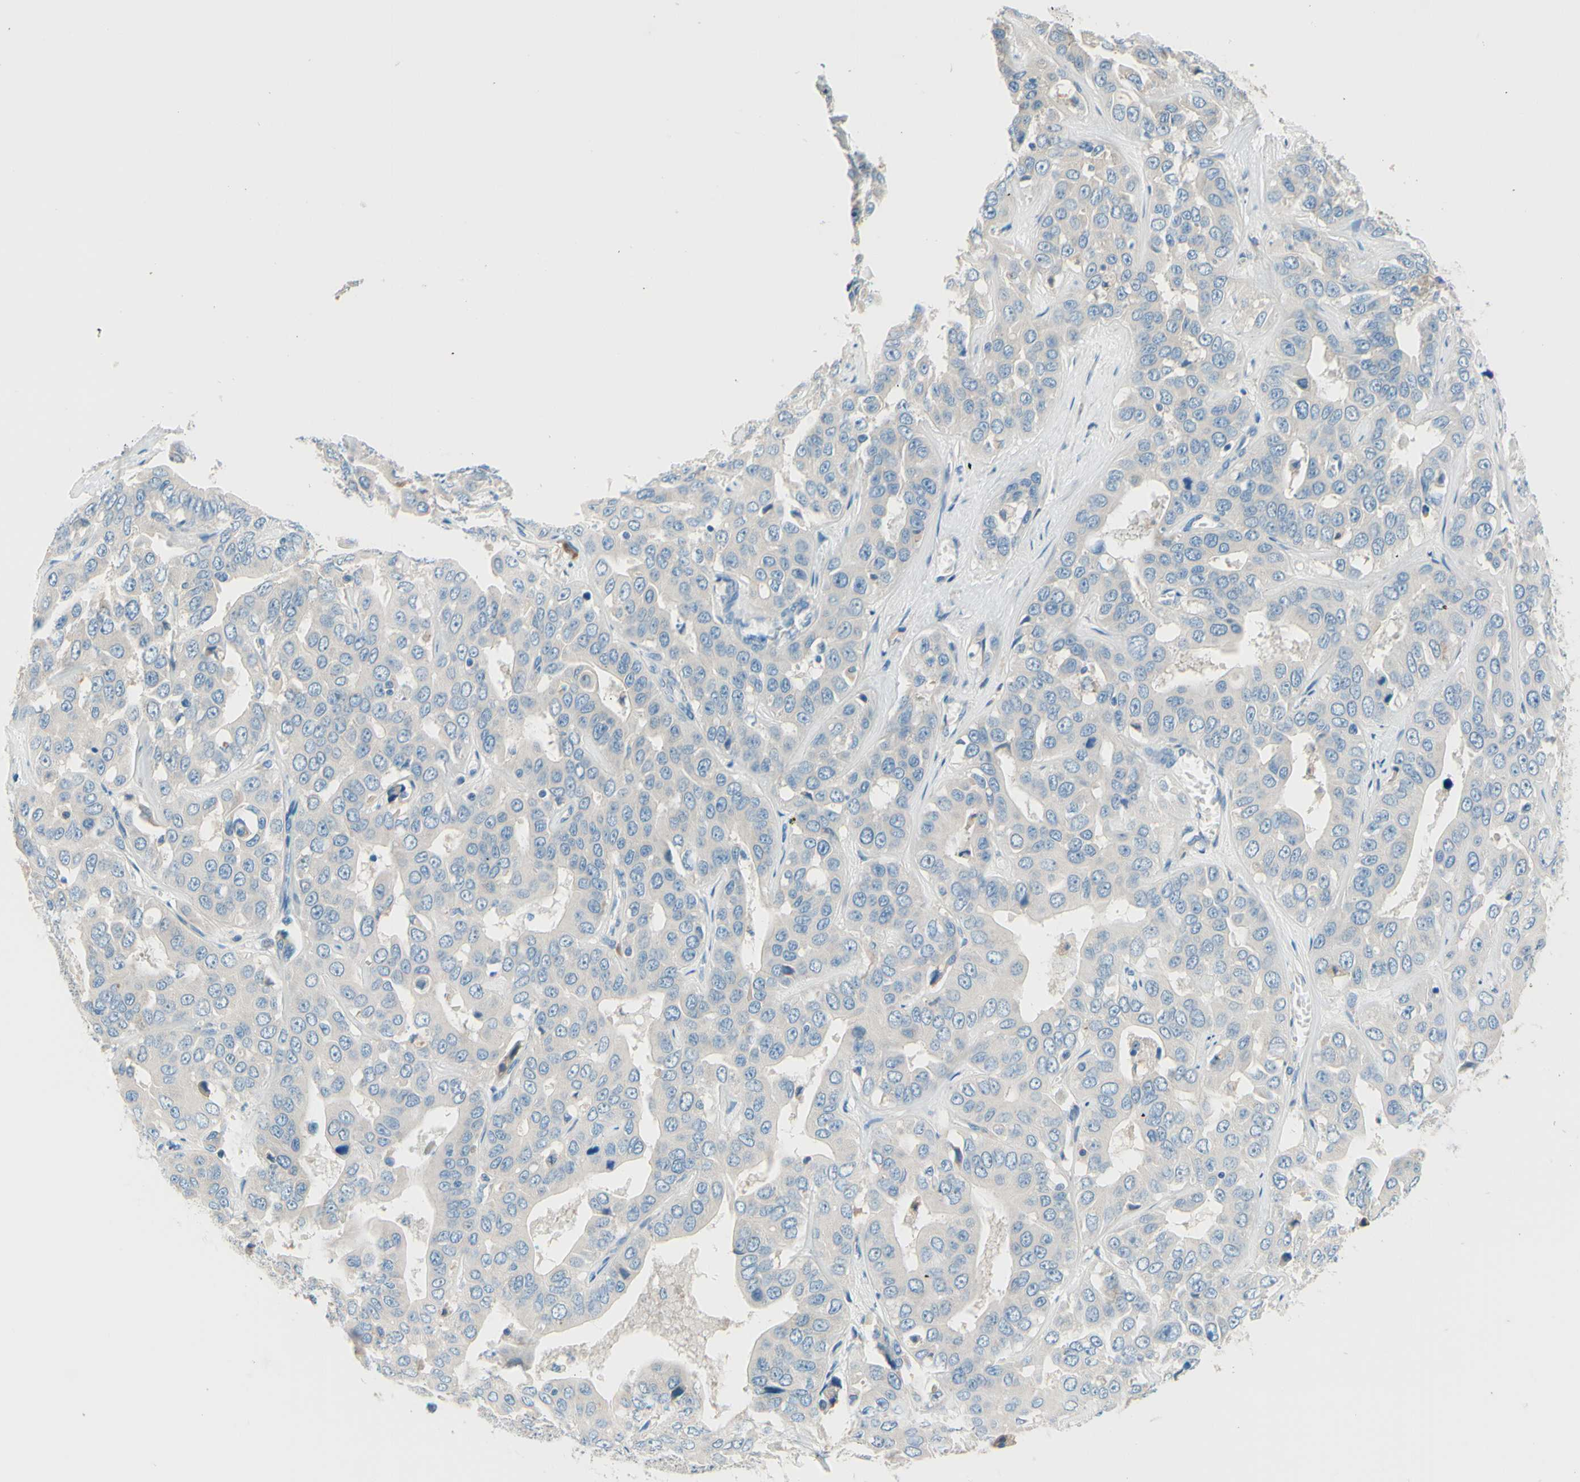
{"staining": {"intensity": "negative", "quantity": "none", "location": "none"}, "tissue": "liver cancer", "cell_type": "Tumor cells", "image_type": "cancer", "snomed": [{"axis": "morphology", "description": "Cholangiocarcinoma"}, {"axis": "topography", "description": "Liver"}], "caption": "DAB (3,3'-diaminobenzidine) immunohistochemical staining of human liver cholangiocarcinoma reveals no significant staining in tumor cells.", "gene": "PASD1", "patient": {"sex": "female", "age": 52}}